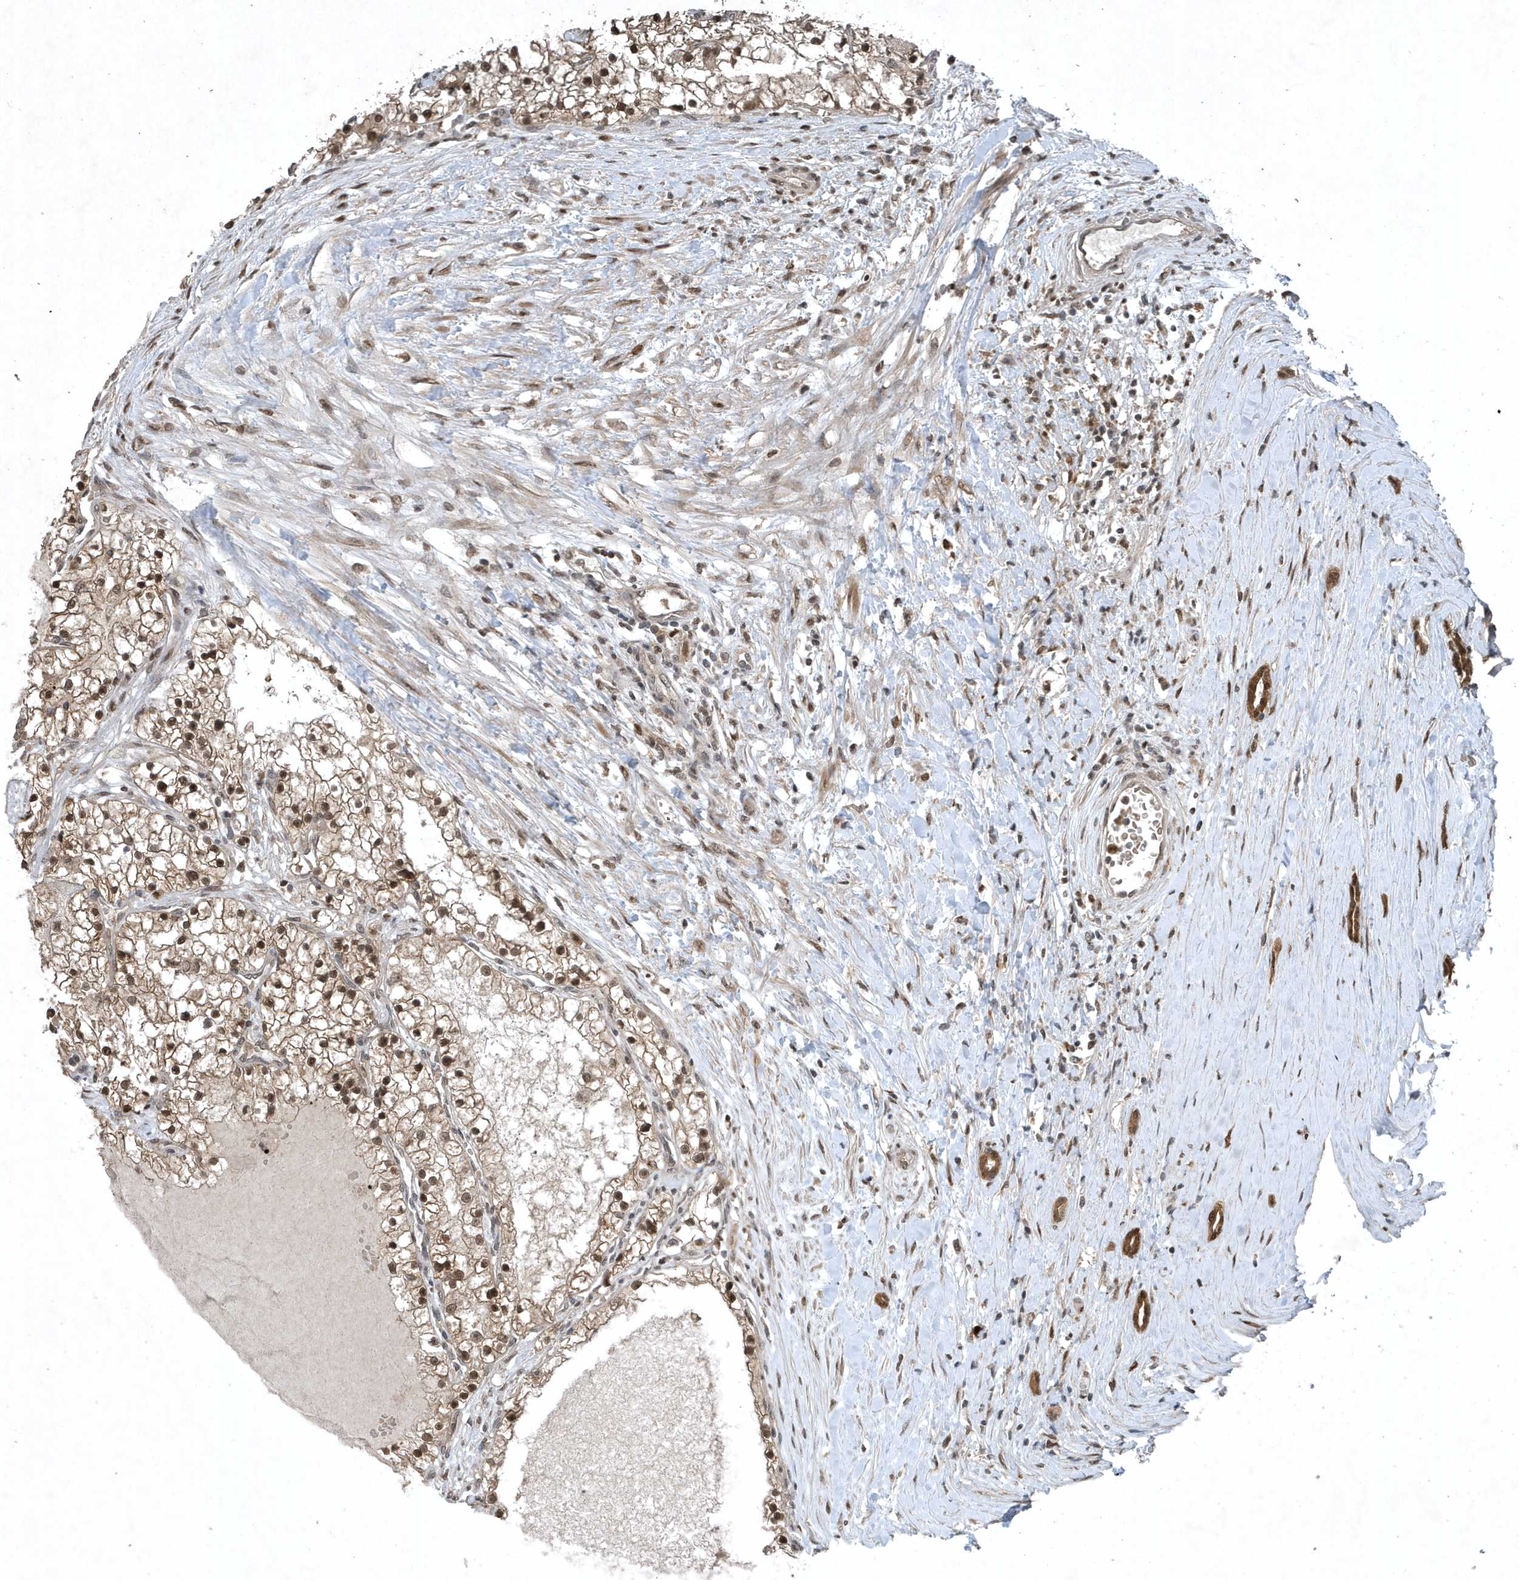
{"staining": {"intensity": "moderate", "quantity": ">75%", "location": "cytoplasmic/membranous,nuclear"}, "tissue": "renal cancer", "cell_type": "Tumor cells", "image_type": "cancer", "snomed": [{"axis": "morphology", "description": "Normal tissue, NOS"}, {"axis": "morphology", "description": "Adenocarcinoma, NOS"}, {"axis": "topography", "description": "Kidney"}], "caption": "Protein expression analysis of human renal adenocarcinoma reveals moderate cytoplasmic/membranous and nuclear positivity in about >75% of tumor cells. Using DAB (brown) and hematoxylin (blue) stains, captured at high magnification using brightfield microscopy.", "gene": "HSPA1A", "patient": {"sex": "male", "age": 68}}